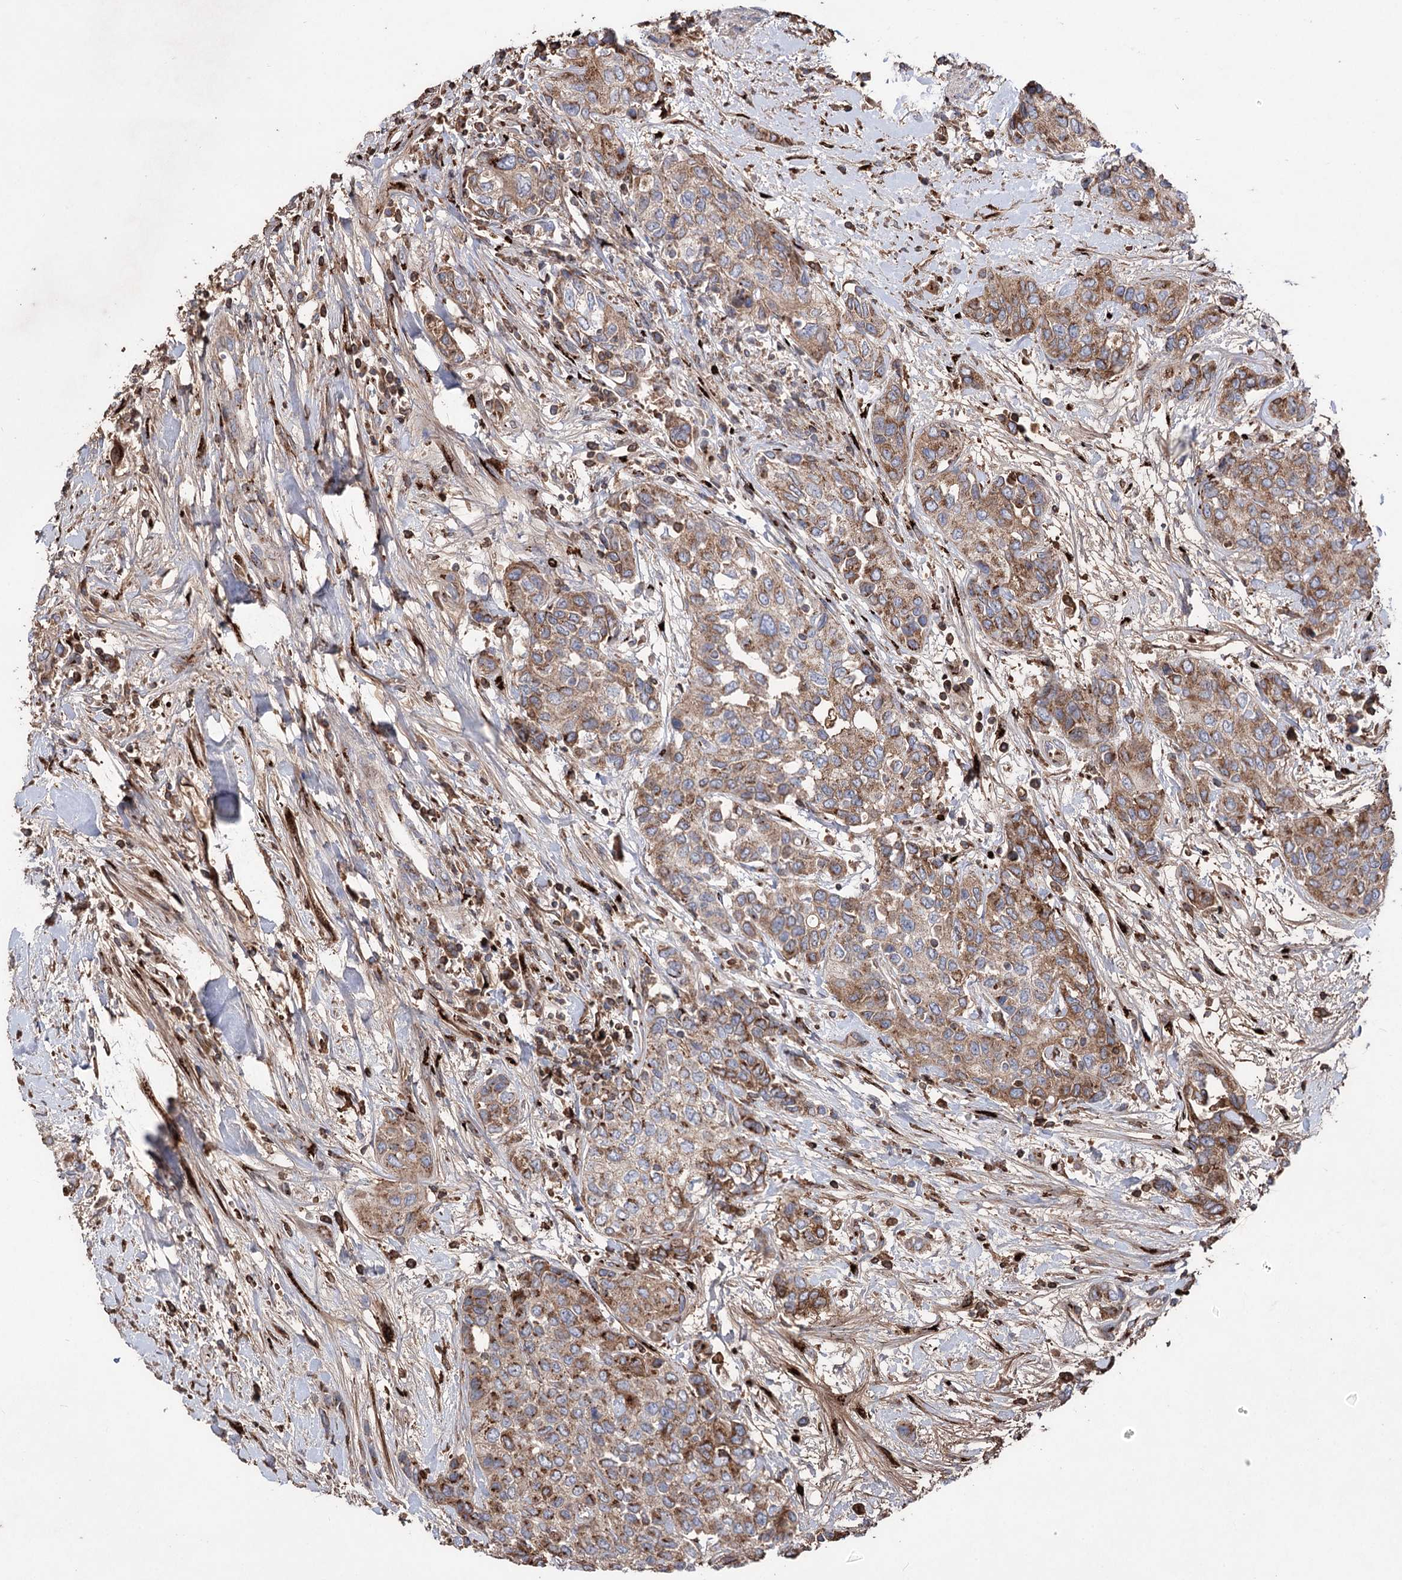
{"staining": {"intensity": "moderate", "quantity": ">75%", "location": "cytoplasmic/membranous"}, "tissue": "urothelial cancer", "cell_type": "Tumor cells", "image_type": "cancer", "snomed": [{"axis": "morphology", "description": "Normal tissue, NOS"}, {"axis": "morphology", "description": "Urothelial carcinoma, High grade"}, {"axis": "topography", "description": "Vascular tissue"}, {"axis": "topography", "description": "Urinary bladder"}], "caption": "Urothelial cancer stained for a protein demonstrates moderate cytoplasmic/membranous positivity in tumor cells.", "gene": "ARHGAP20", "patient": {"sex": "female", "age": 56}}